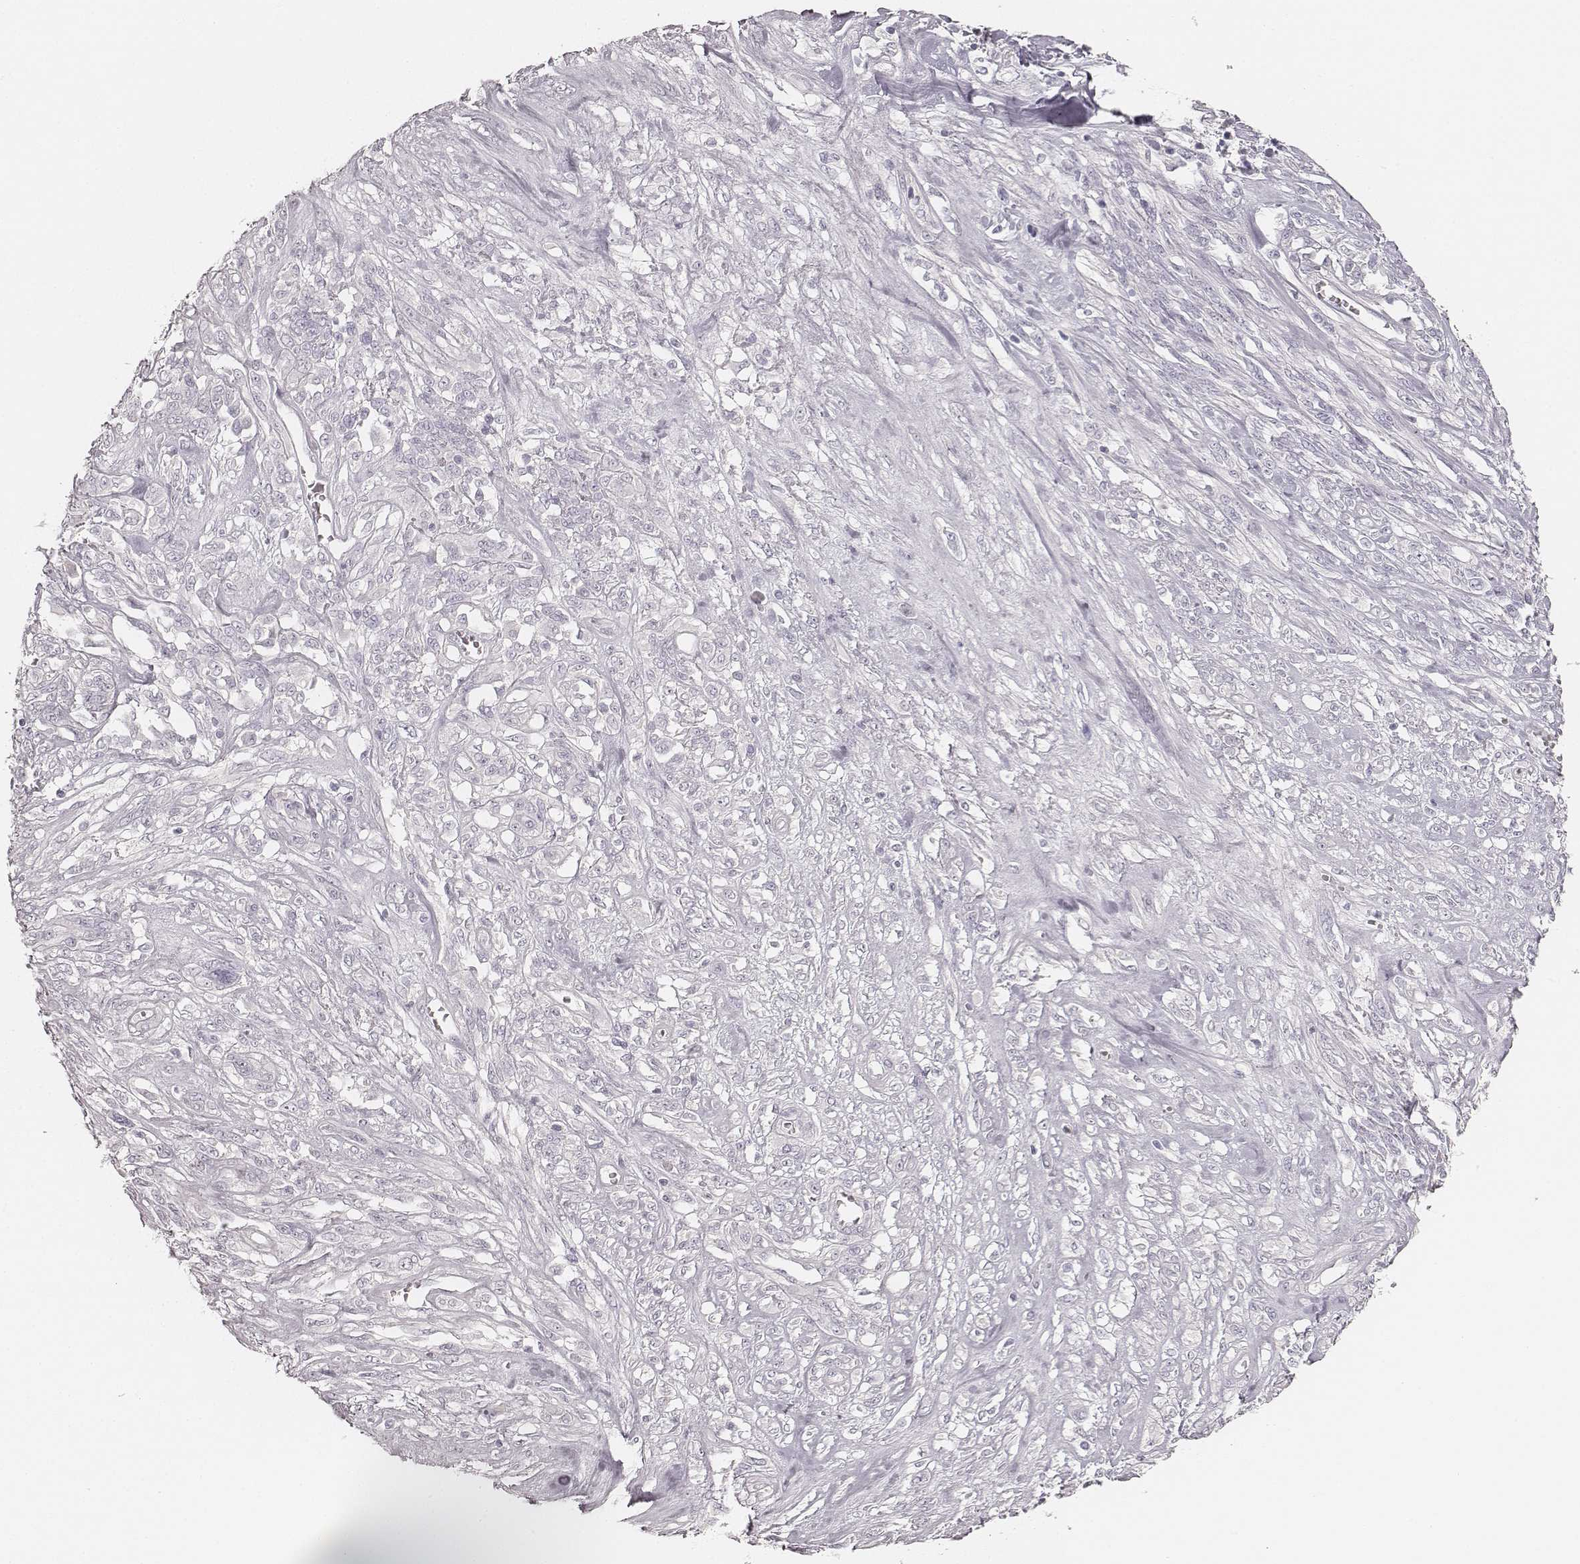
{"staining": {"intensity": "negative", "quantity": "none", "location": "none"}, "tissue": "melanoma", "cell_type": "Tumor cells", "image_type": "cancer", "snomed": [{"axis": "morphology", "description": "Malignant melanoma, NOS"}, {"axis": "topography", "description": "Skin"}], "caption": "Immunohistochemical staining of melanoma reveals no significant expression in tumor cells.", "gene": "KRT31", "patient": {"sex": "female", "age": 91}}